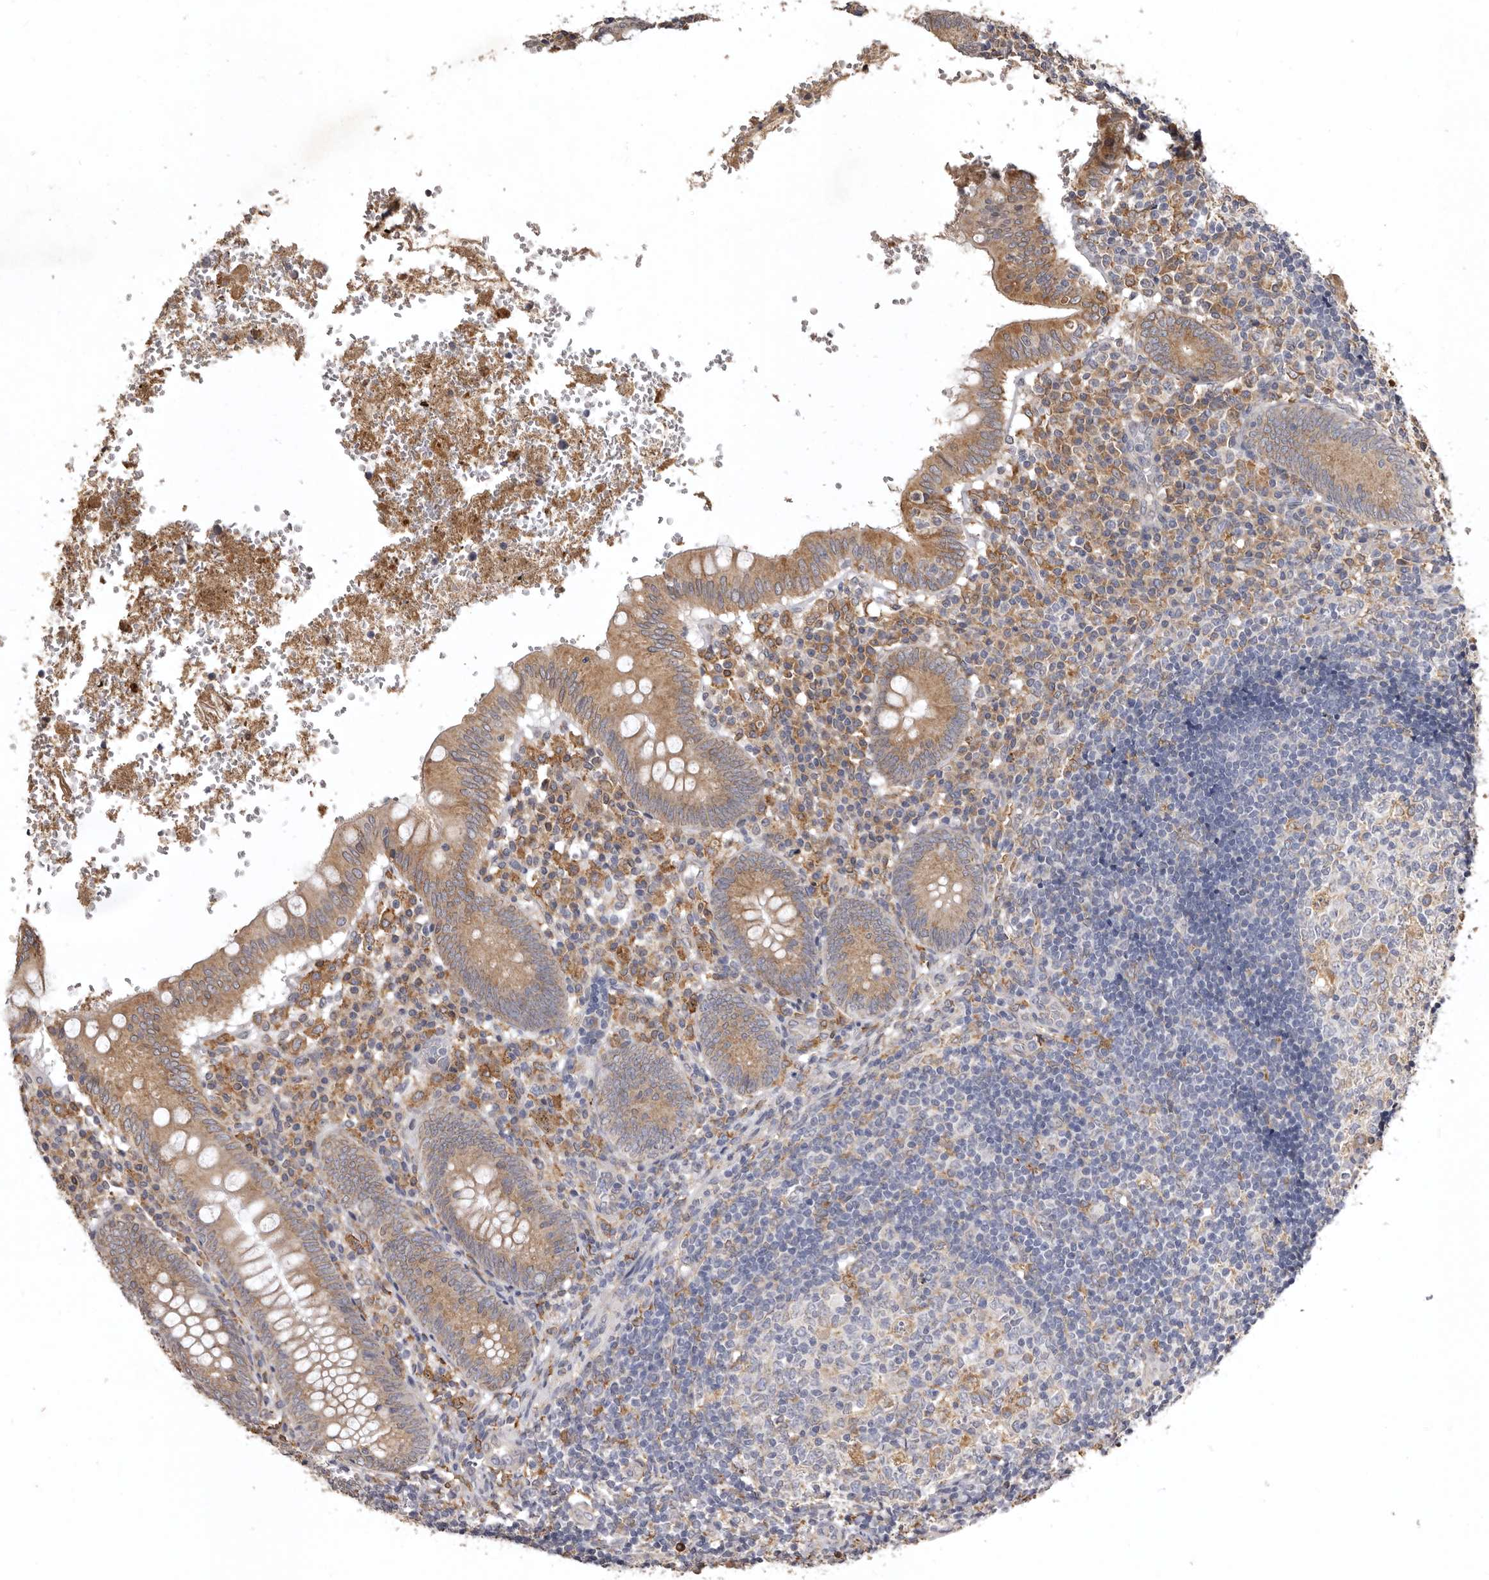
{"staining": {"intensity": "moderate", "quantity": ">75%", "location": "cytoplasmic/membranous"}, "tissue": "appendix", "cell_type": "Glandular cells", "image_type": "normal", "snomed": [{"axis": "morphology", "description": "Normal tissue, NOS"}, {"axis": "topography", "description": "Appendix"}], "caption": "This photomicrograph shows unremarkable appendix stained with immunohistochemistry to label a protein in brown. The cytoplasmic/membranous of glandular cells show moderate positivity for the protein. Nuclei are counter-stained blue.", "gene": "INKA2", "patient": {"sex": "male", "age": 8}}